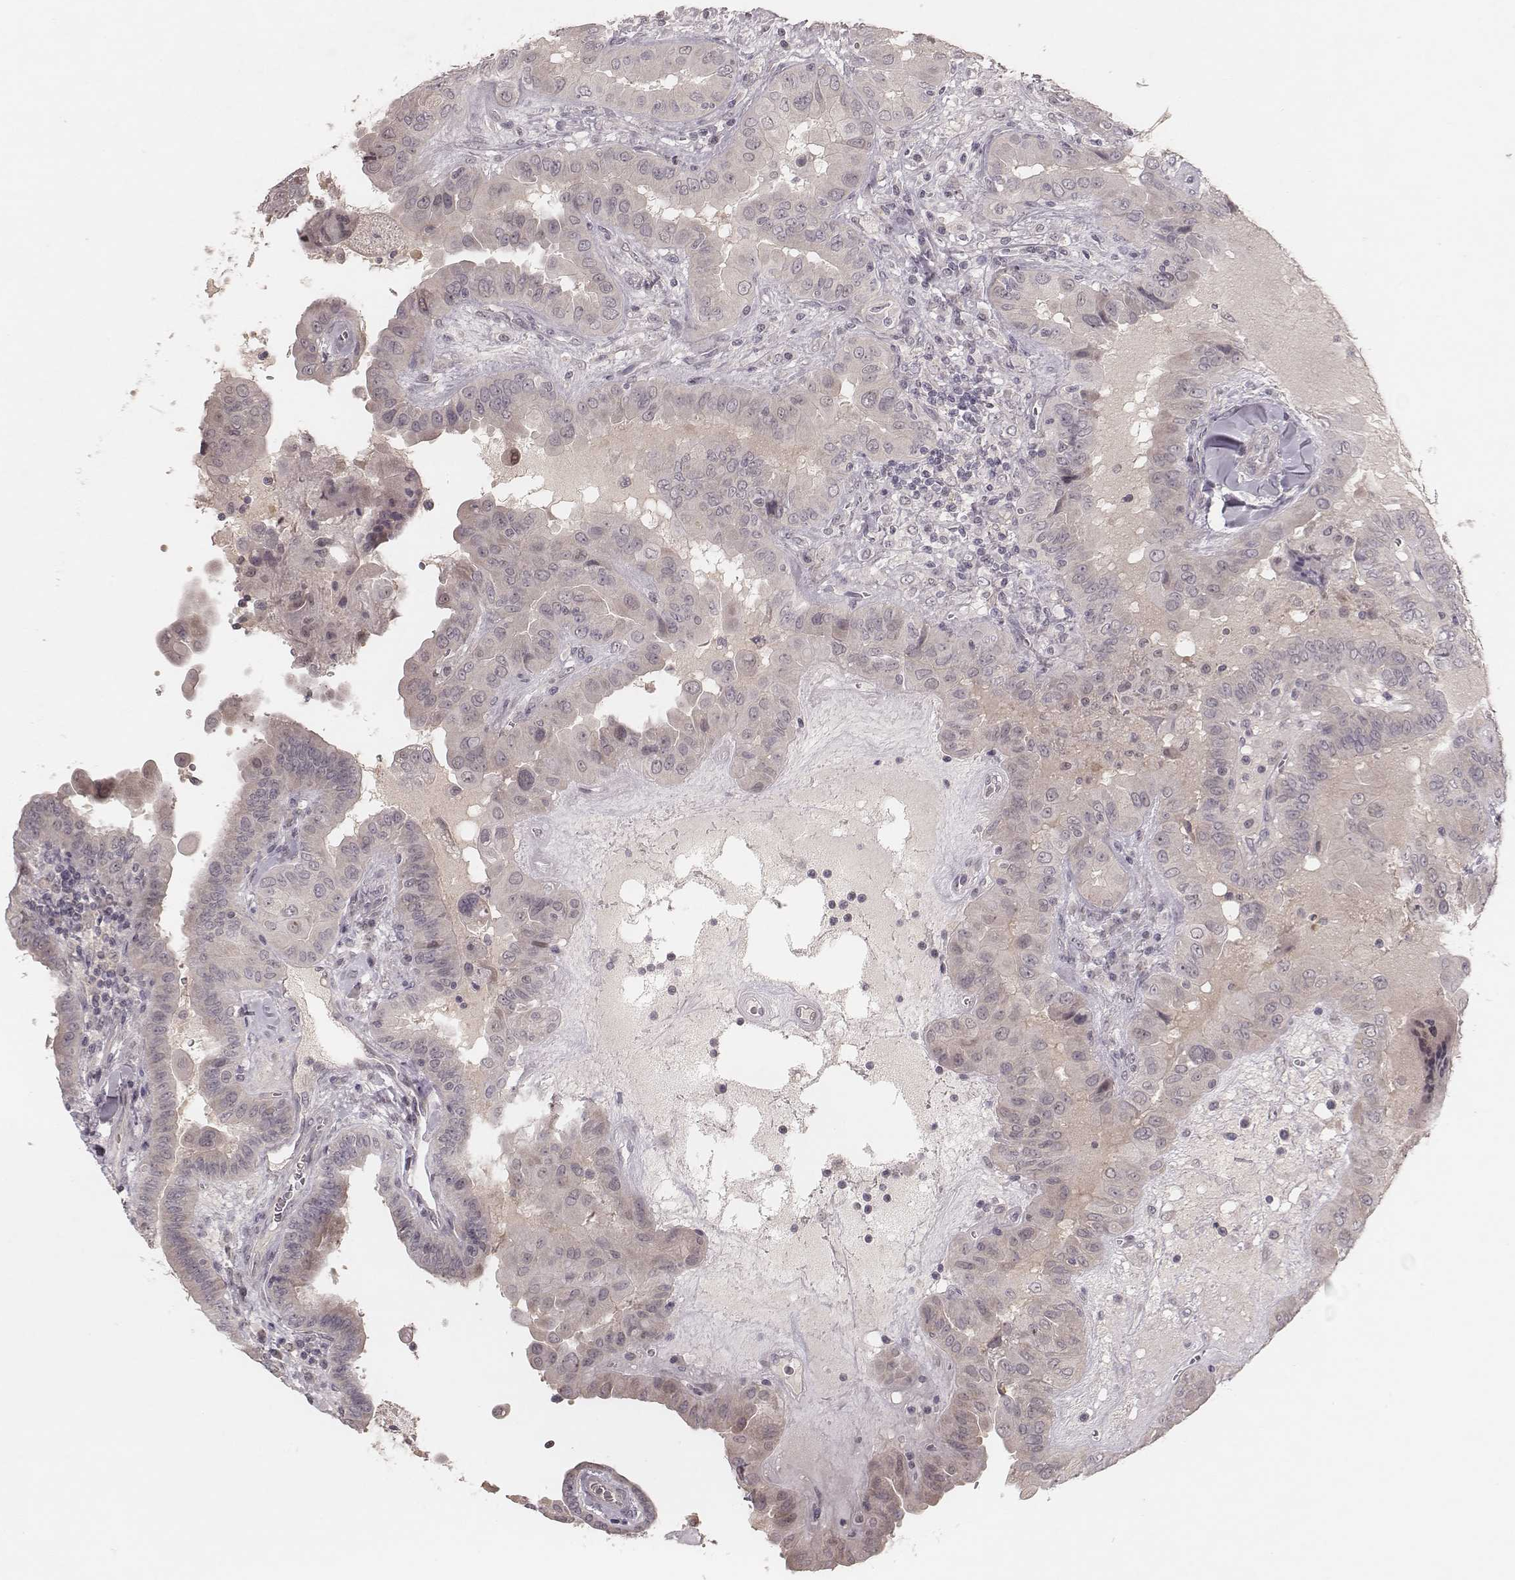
{"staining": {"intensity": "negative", "quantity": "none", "location": "none"}, "tissue": "thyroid cancer", "cell_type": "Tumor cells", "image_type": "cancer", "snomed": [{"axis": "morphology", "description": "Papillary adenocarcinoma, NOS"}, {"axis": "topography", "description": "Thyroid gland"}], "caption": "DAB (3,3'-diaminobenzidine) immunohistochemical staining of thyroid cancer demonstrates no significant positivity in tumor cells. (Stains: DAB immunohistochemistry with hematoxylin counter stain, Microscopy: brightfield microscopy at high magnification).", "gene": "FAM13B", "patient": {"sex": "female", "age": 37}}